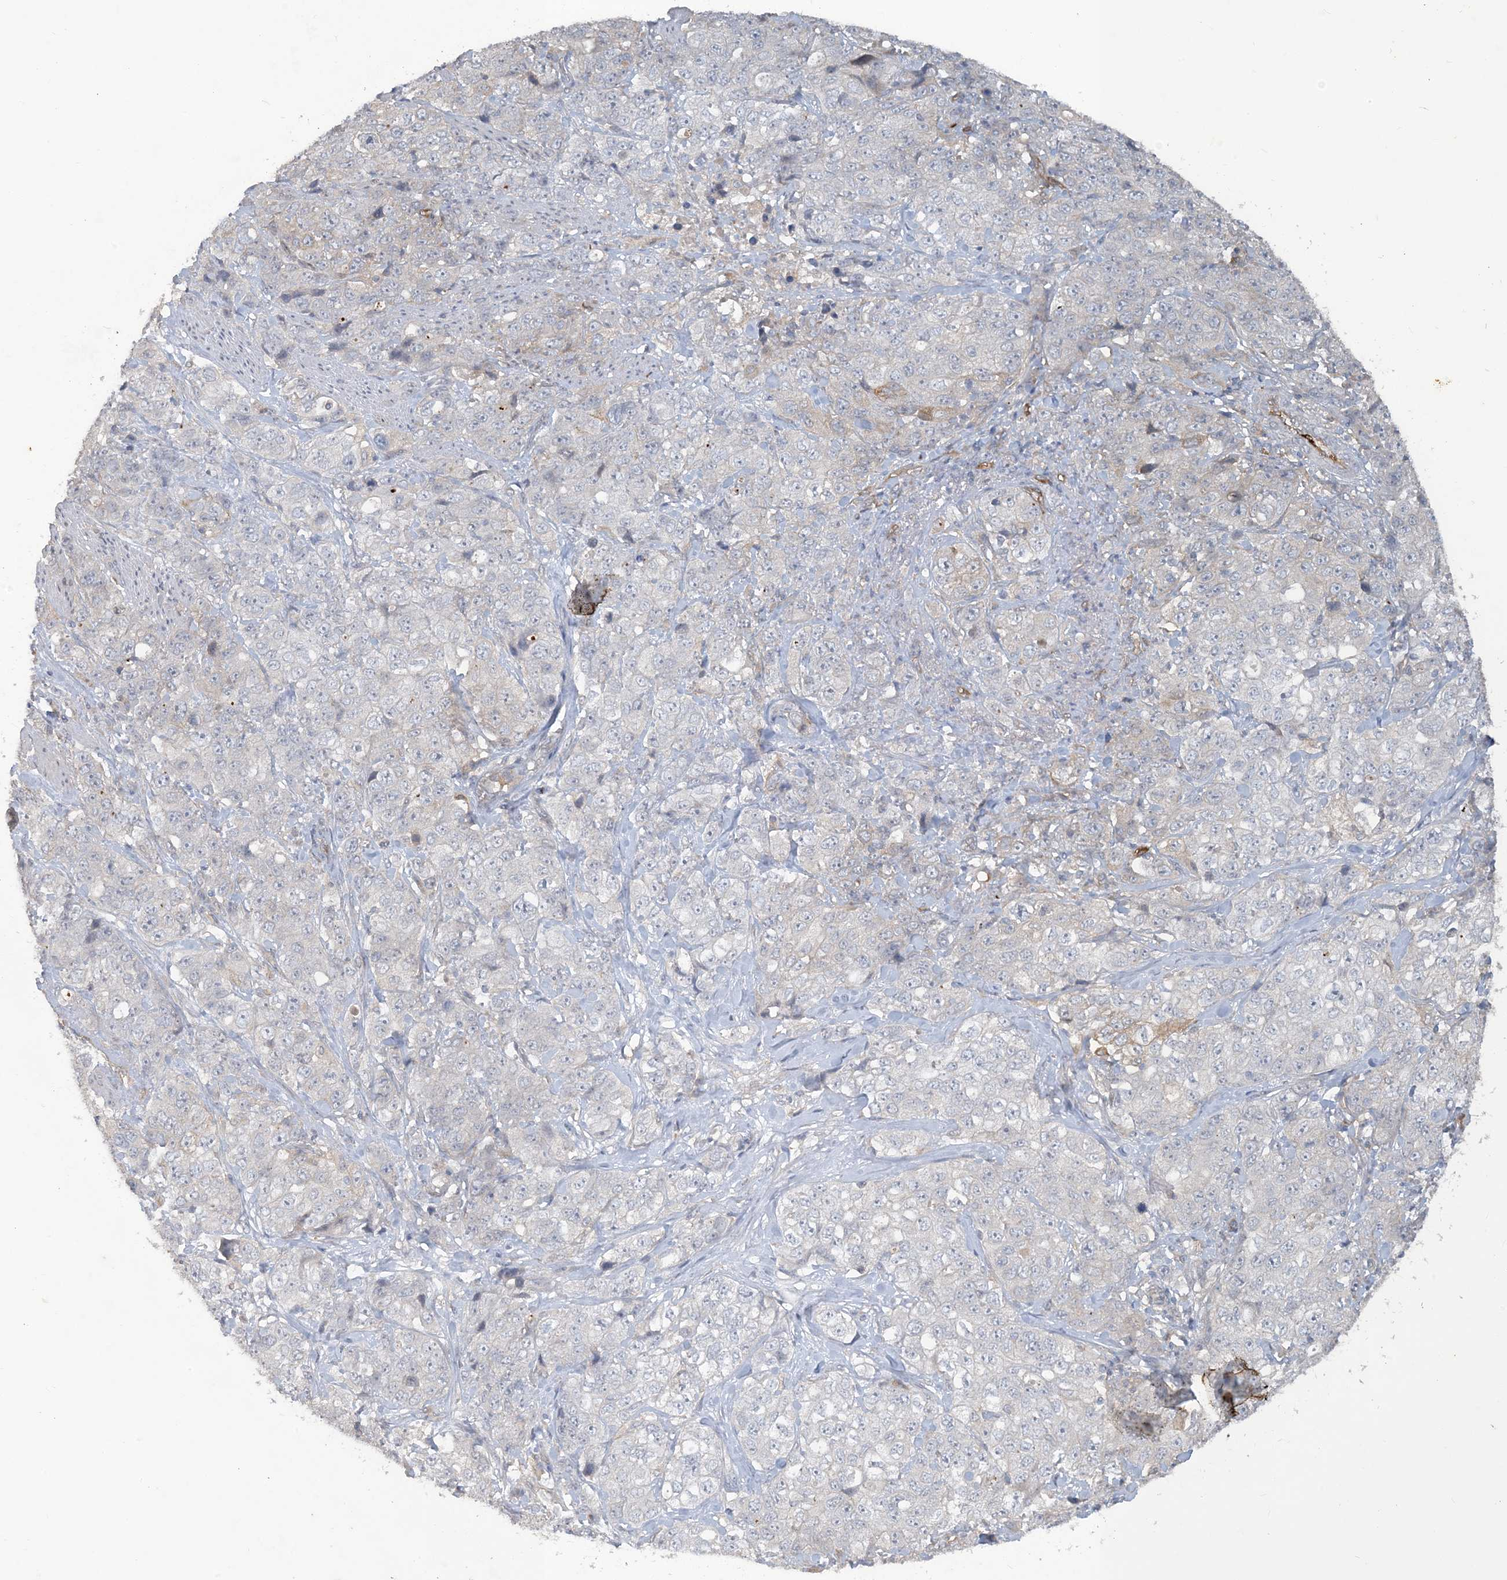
{"staining": {"intensity": "negative", "quantity": "none", "location": "none"}, "tissue": "stomach cancer", "cell_type": "Tumor cells", "image_type": "cancer", "snomed": [{"axis": "morphology", "description": "Adenocarcinoma, NOS"}, {"axis": "topography", "description": "Stomach"}], "caption": "IHC of adenocarcinoma (stomach) reveals no staining in tumor cells. (DAB immunohistochemistry visualized using brightfield microscopy, high magnification).", "gene": "CDS1", "patient": {"sex": "male", "age": 48}}